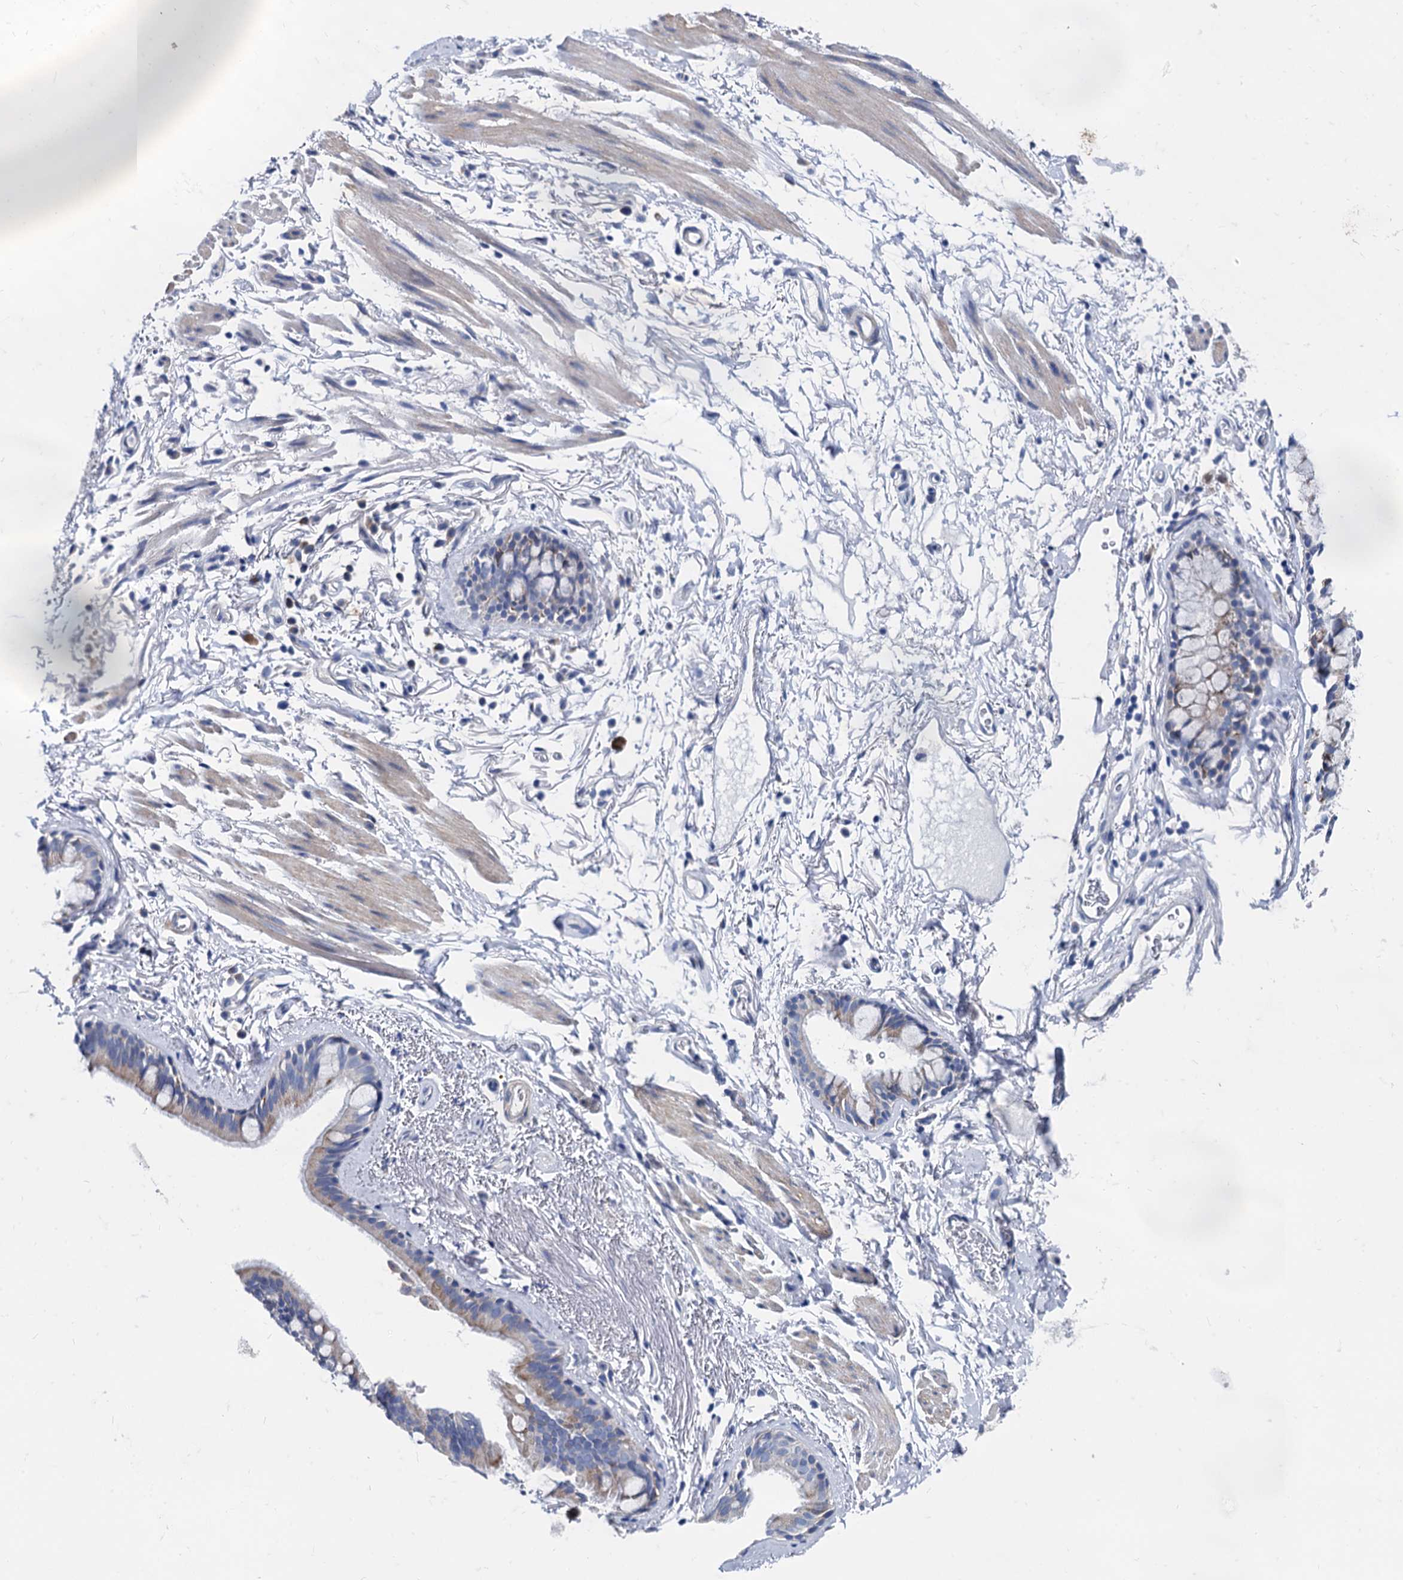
{"staining": {"intensity": "negative", "quantity": "none", "location": "none"}, "tissue": "adipose tissue", "cell_type": "Adipocytes", "image_type": "normal", "snomed": [{"axis": "morphology", "description": "Normal tissue, NOS"}, {"axis": "topography", "description": "Lymph node"}, {"axis": "topography", "description": "Bronchus"}], "caption": "This is an immunohistochemistry micrograph of benign adipose tissue. There is no staining in adipocytes.", "gene": "FOXR2", "patient": {"sex": "male", "age": 63}}